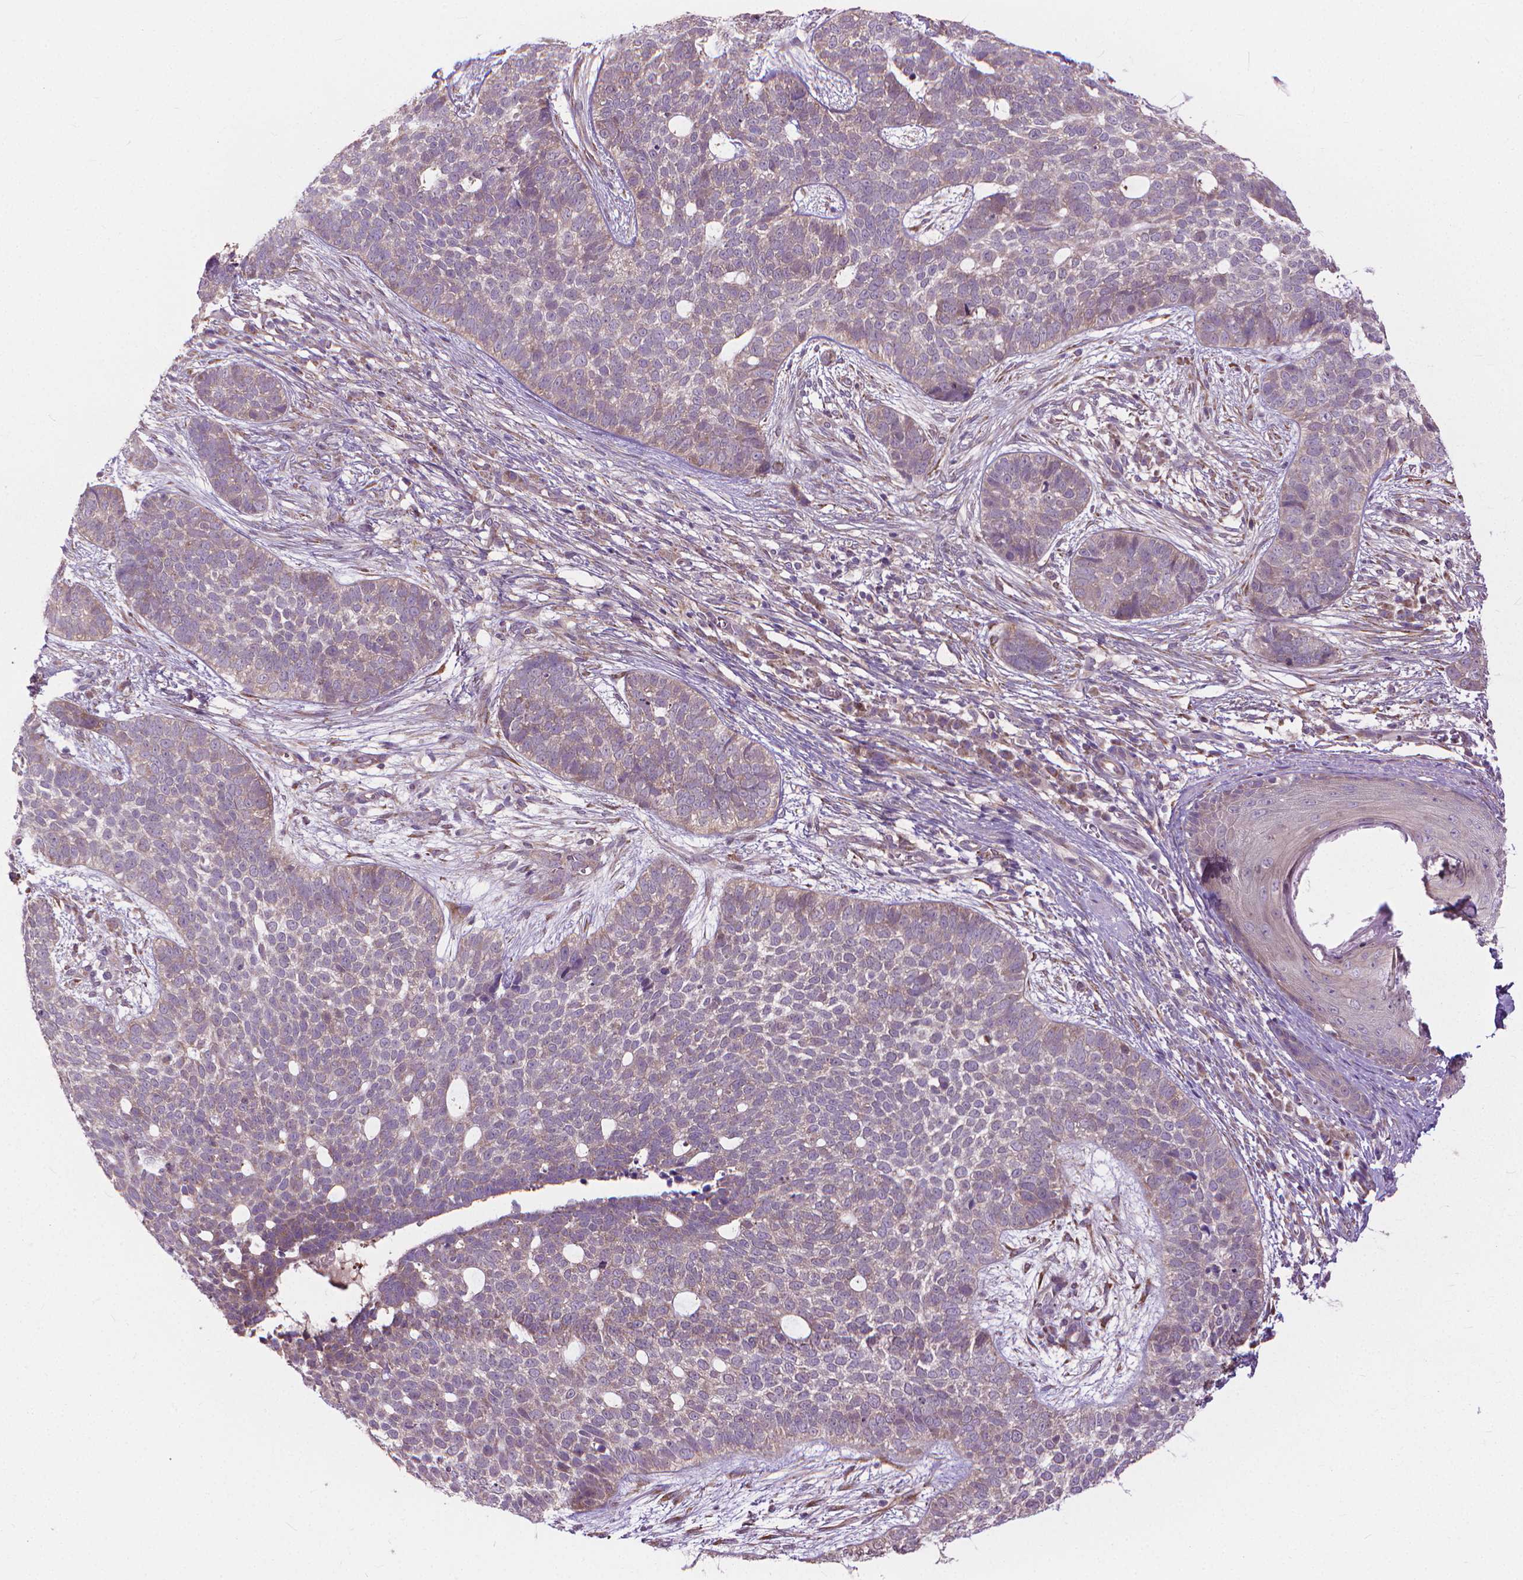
{"staining": {"intensity": "weak", "quantity": "<25%", "location": "cytoplasmic/membranous"}, "tissue": "skin cancer", "cell_type": "Tumor cells", "image_type": "cancer", "snomed": [{"axis": "morphology", "description": "Basal cell carcinoma"}, {"axis": "topography", "description": "Skin"}], "caption": "There is no significant positivity in tumor cells of skin basal cell carcinoma.", "gene": "NUDT1", "patient": {"sex": "female", "age": 69}}